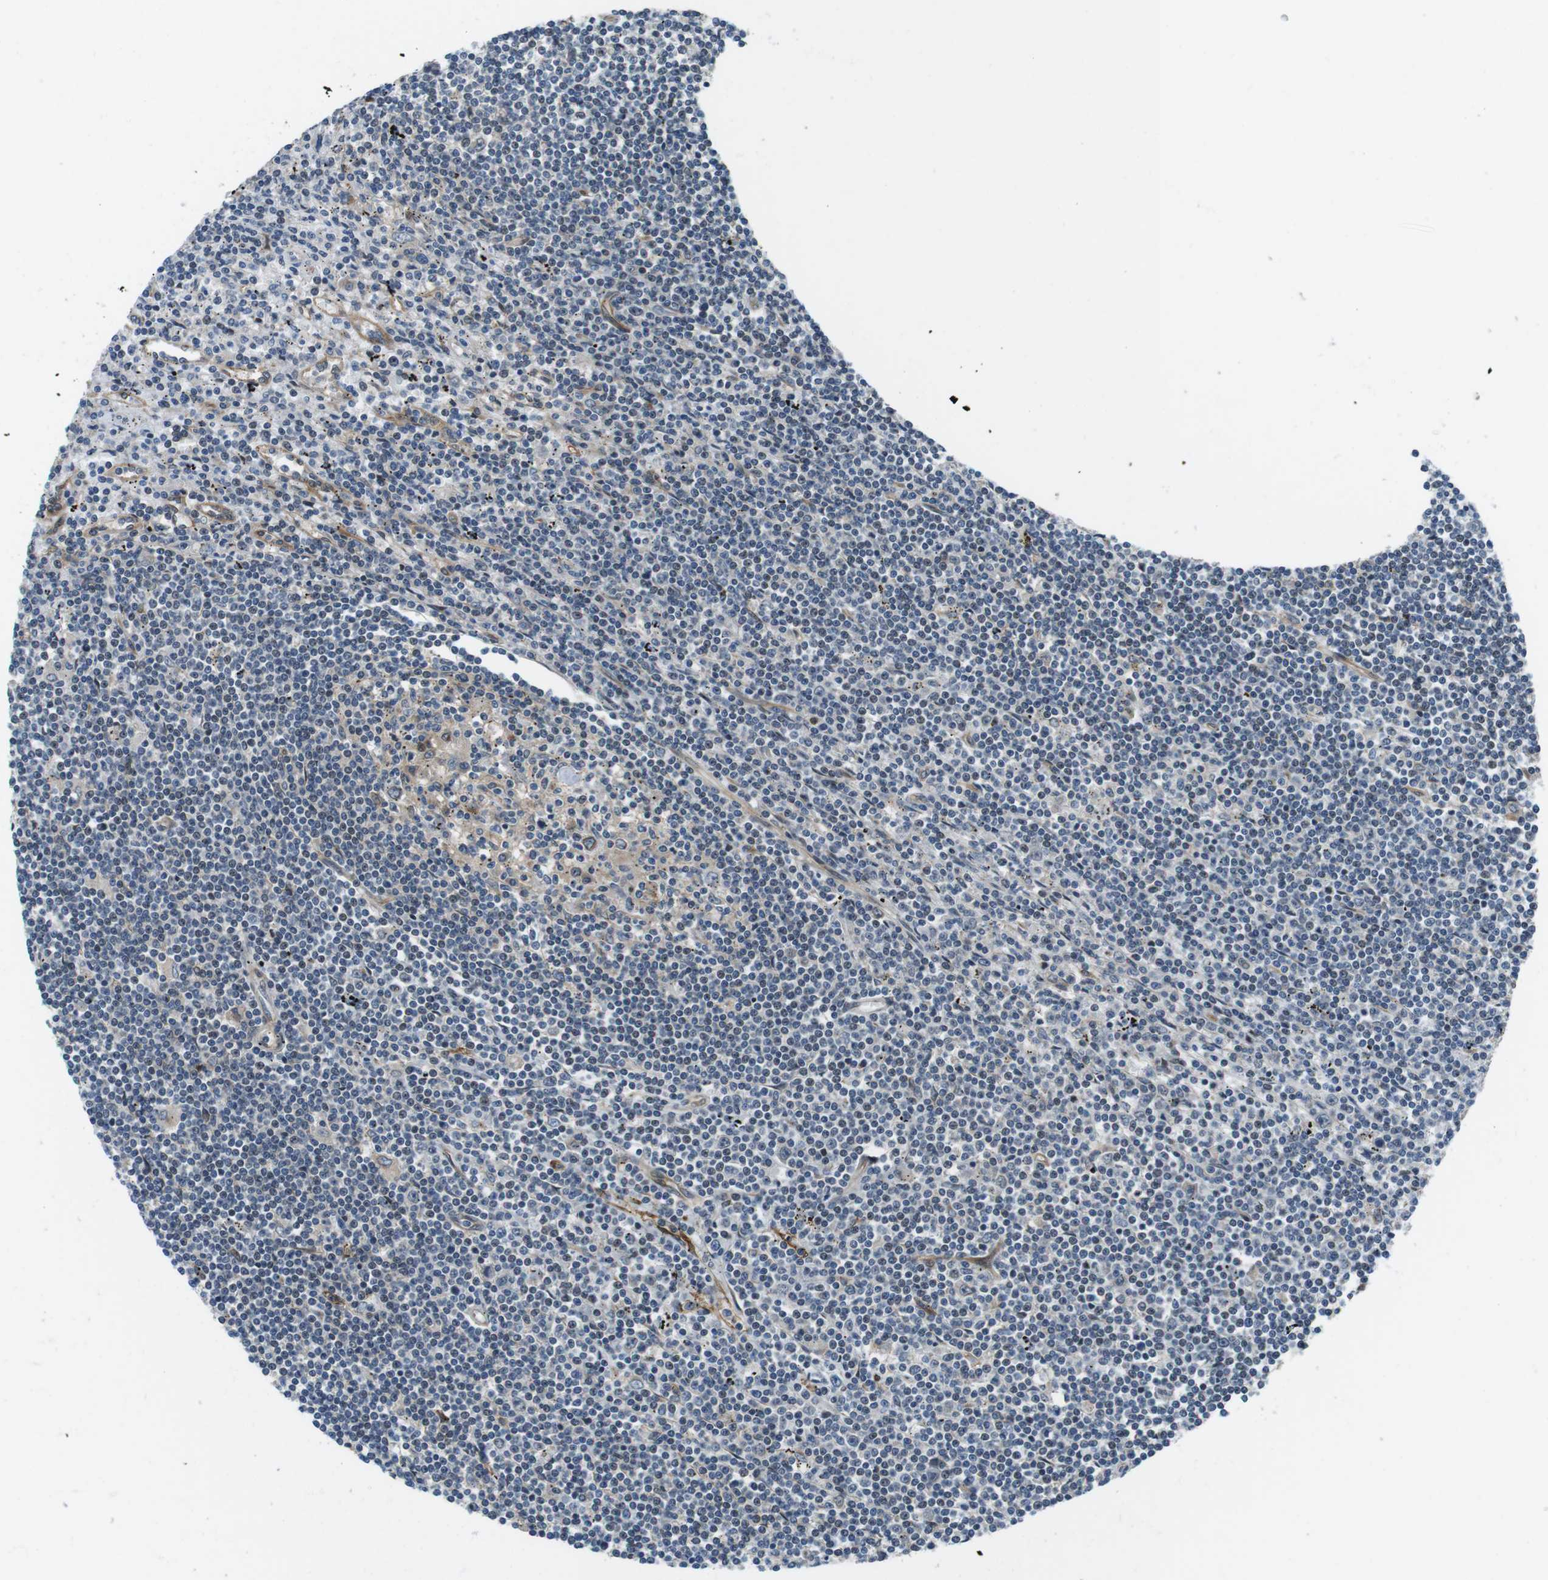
{"staining": {"intensity": "negative", "quantity": "none", "location": "none"}, "tissue": "lymphoma", "cell_type": "Tumor cells", "image_type": "cancer", "snomed": [{"axis": "morphology", "description": "Malignant lymphoma, non-Hodgkin's type, Low grade"}, {"axis": "topography", "description": "Spleen"}], "caption": "DAB (3,3'-diaminobenzidine) immunohistochemical staining of human lymphoma reveals no significant positivity in tumor cells. The staining was performed using DAB (3,3'-diaminobenzidine) to visualize the protein expression in brown, while the nuclei were stained in blue with hematoxylin (Magnification: 20x).", "gene": "PALD1", "patient": {"sex": "male", "age": 76}}